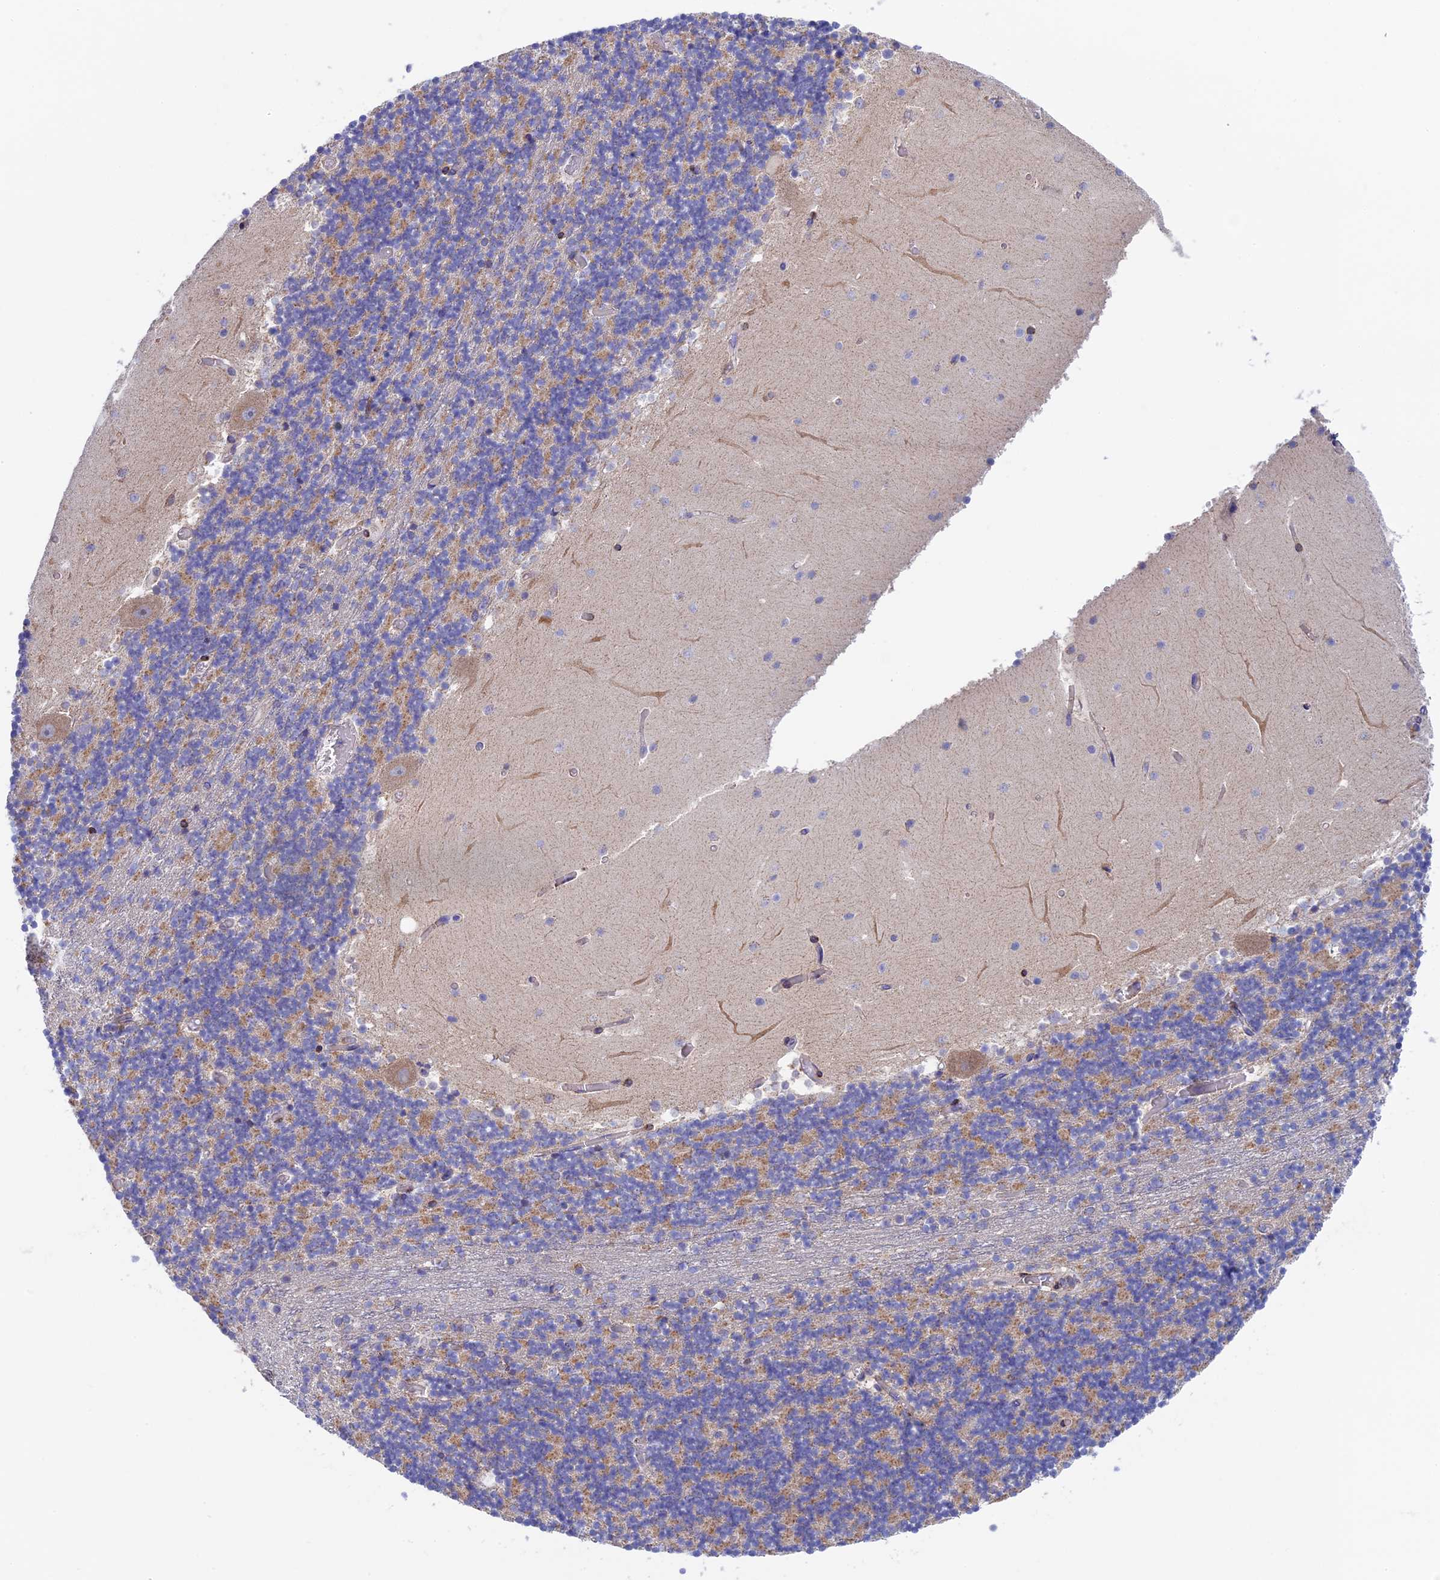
{"staining": {"intensity": "weak", "quantity": "25%-75%", "location": "cytoplasmic/membranous"}, "tissue": "cerebellum", "cell_type": "Cells in granular layer", "image_type": "normal", "snomed": [{"axis": "morphology", "description": "Normal tissue, NOS"}, {"axis": "topography", "description": "Cerebellum"}], "caption": "Approximately 25%-75% of cells in granular layer in benign human cerebellum exhibit weak cytoplasmic/membranous protein positivity as visualized by brown immunohistochemical staining.", "gene": "ETFDH", "patient": {"sex": "female", "age": 28}}